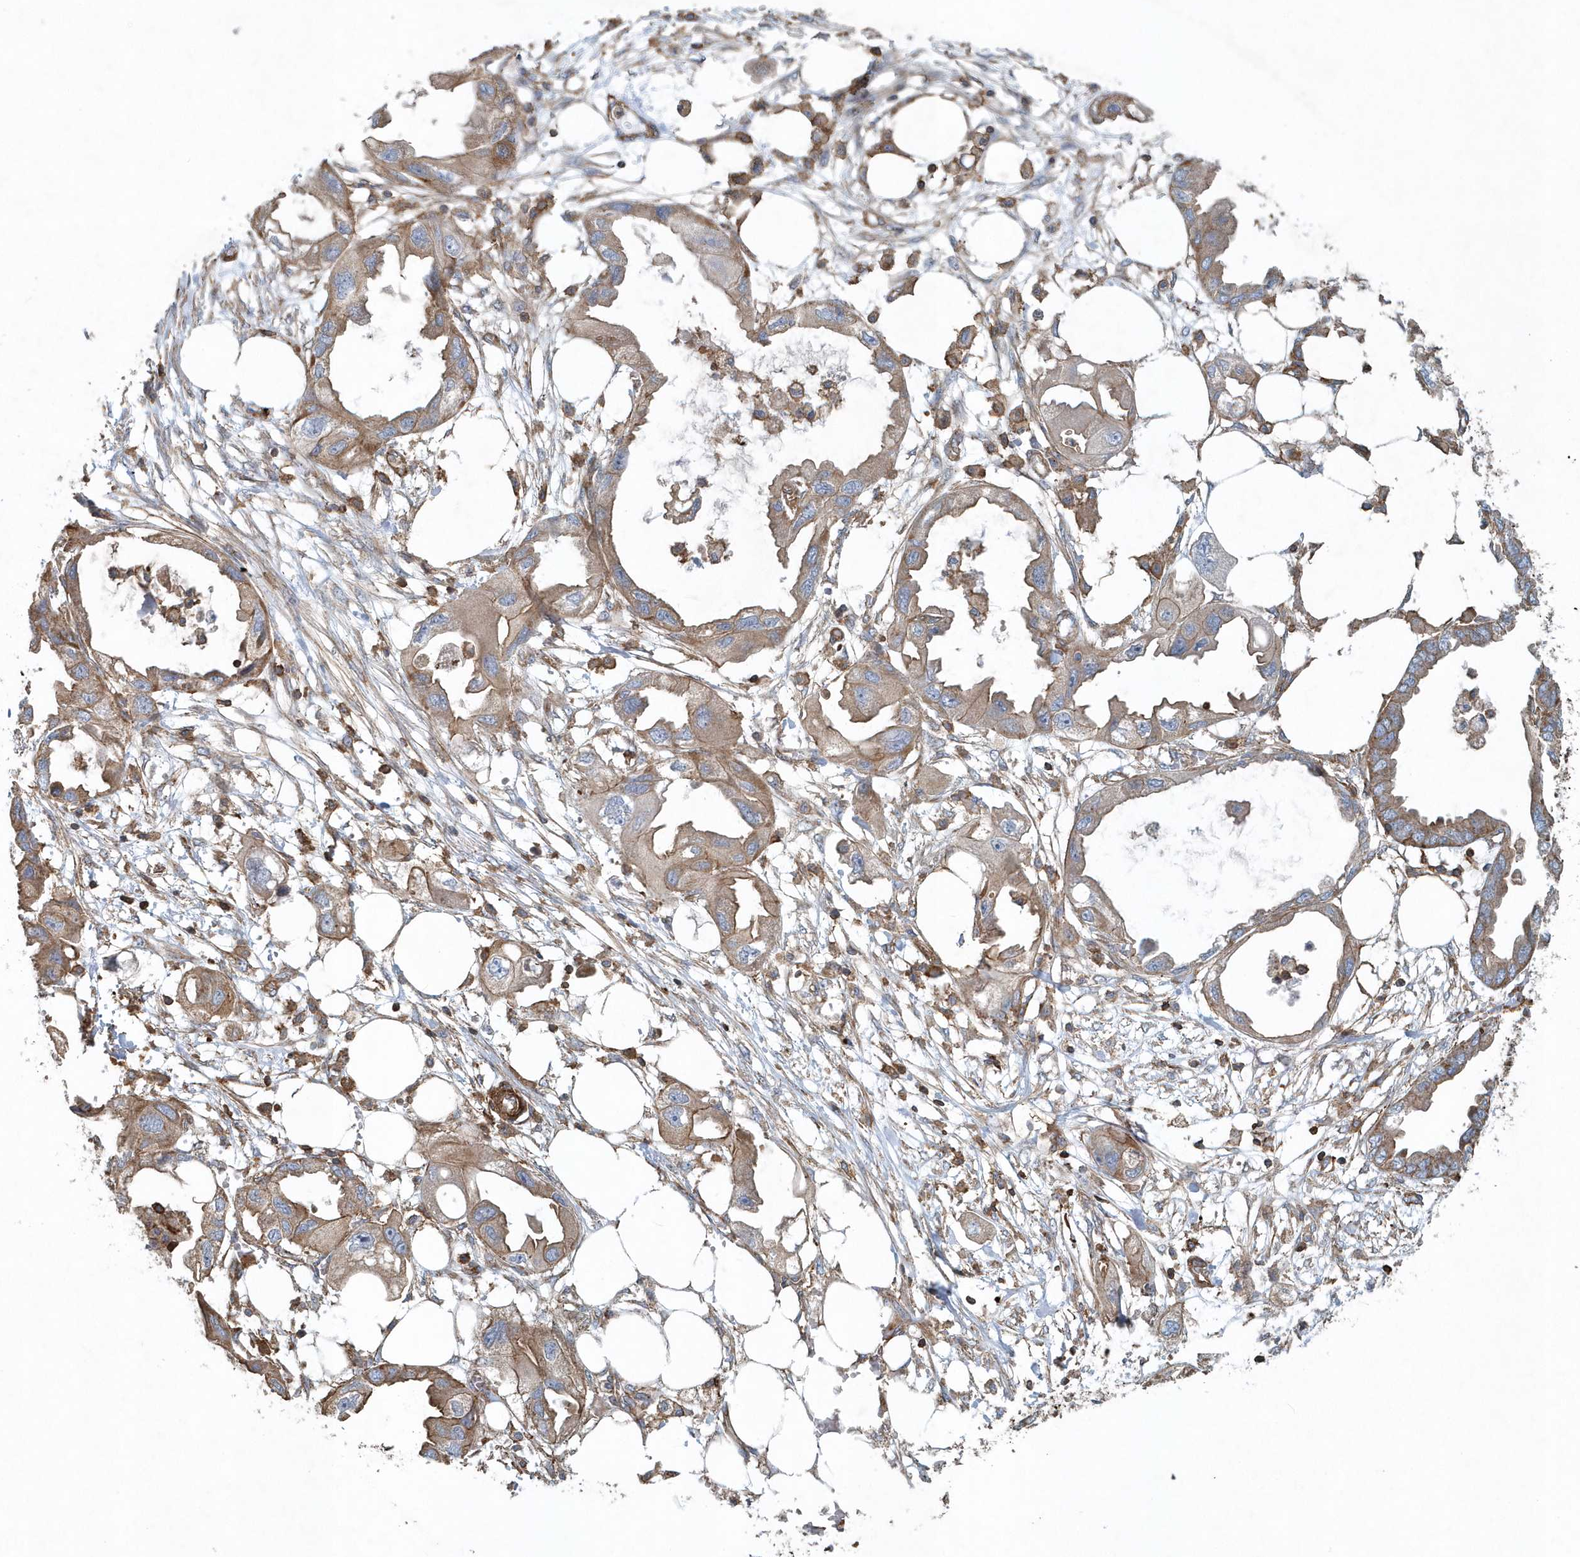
{"staining": {"intensity": "moderate", "quantity": ">75%", "location": "cytoplasmic/membranous"}, "tissue": "endometrial cancer", "cell_type": "Tumor cells", "image_type": "cancer", "snomed": [{"axis": "morphology", "description": "Adenocarcinoma, NOS"}, {"axis": "morphology", "description": "Adenocarcinoma, metastatic, NOS"}, {"axis": "topography", "description": "Adipose tissue"}, {"axis": "topography", "description": "Endometrium"}], "caption": "A photomicrograph showing moderate cytoplasmic/membranous positivity in about >75% of tumor cells in adenocarcinoma (endometrial), as visualized by brown immunohistochemical staining.", "gene": "MMUT", "patient": {"sex": "female", "age": 67}}